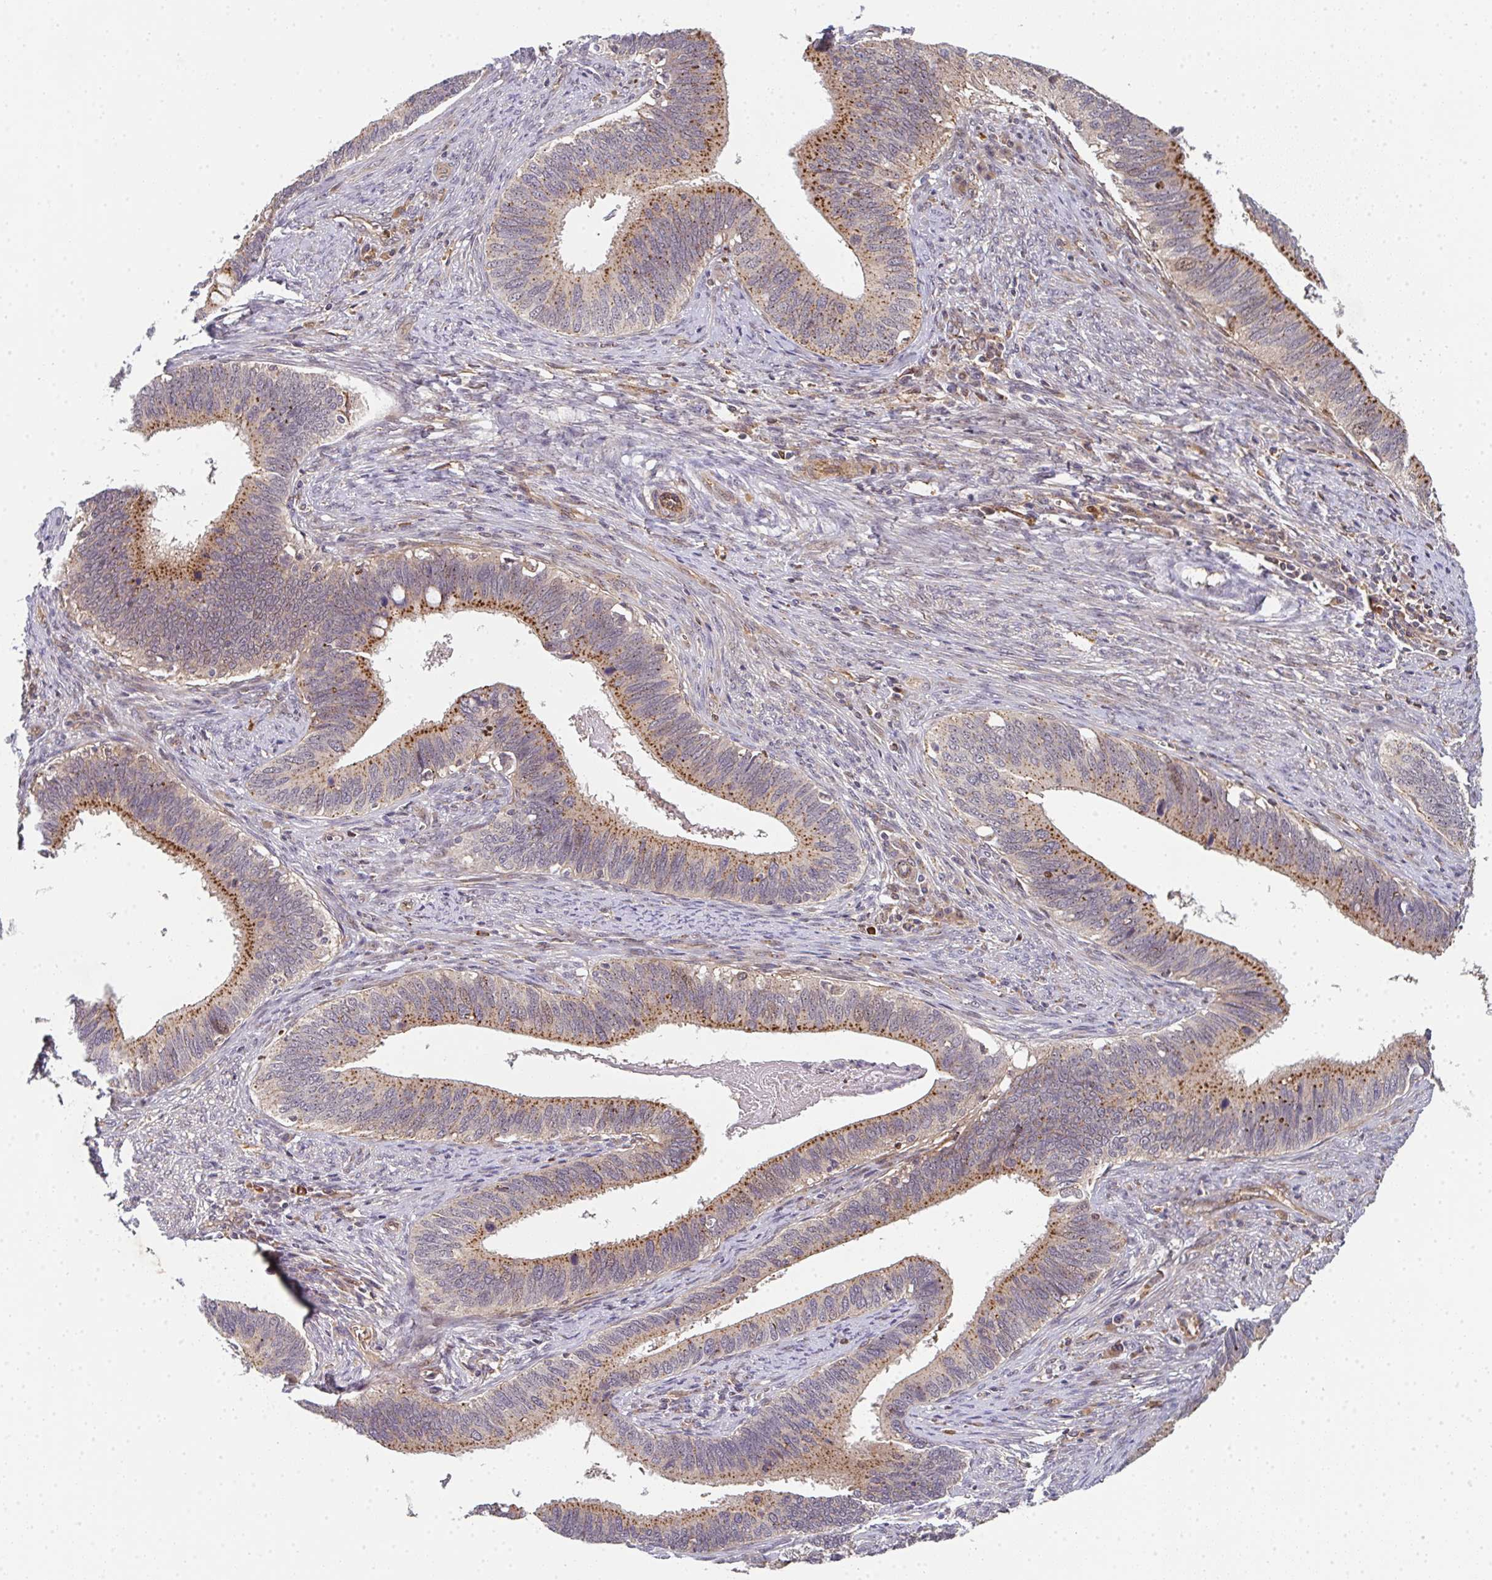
{"staining": {"intensity": "moderate", "quantity": "25%-75%", "location": "cytoplasmic/membranous"}, "tissue": "cervical cancer", "cell_type": "Tumor cells", "image_type": "cancer", "snomed": [{"axis": "morphology", "description": "Adenocarcinoma, NOS"}, {"axis": "topography", "description": "Cervix"}], "caption": "High-magnification brightfield microscopy of cervical adenocarcinoma stained with DAB (3,3'-diaminobenzidine) (brown) and counterstained with hematoxylin (blue). tumor cells exhibit moderate cytoplasmic/membranous positivity is present in about25%-75% of cells. (DAB (3,3'-diaminobenzidine) = brown stain, brightfield microscopy at high magnification).", "gene": "SIMC1", "patient": {"sex": "female", "age": 42}}